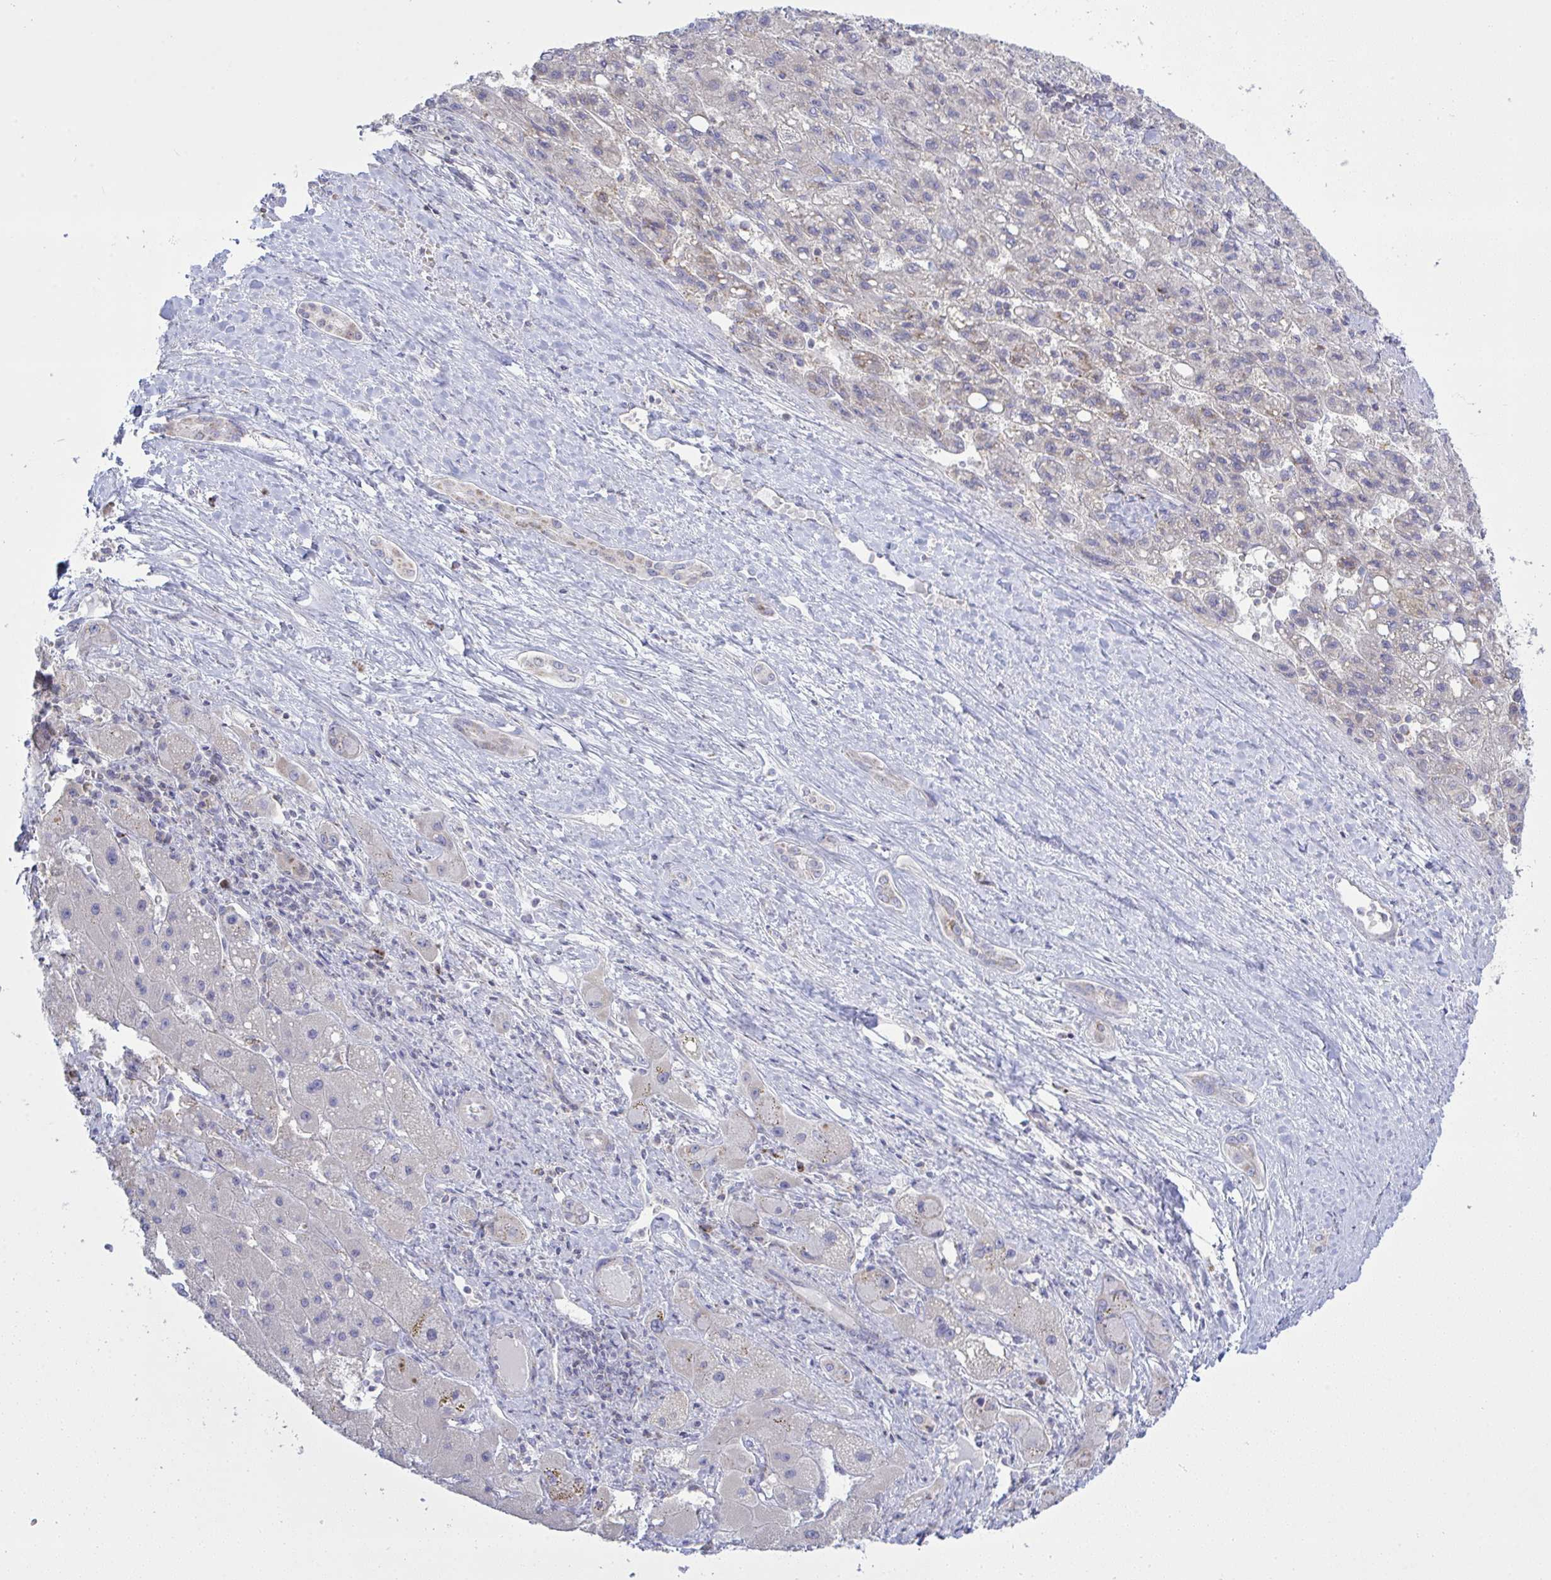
{"staining": {"intensity": "weak", "quantity": "<25%", "location": "cytoplasmic/membranous"}, "tissue": "liver cancer", "cell_type": "Tumor cells", "image_type": "cancer", "snomed": [{"axis": "morphology", "description": "Carcinoma, Hepatocellular, NOS"}, {"axis": "topography", "description": "Liver"}], "caption": "DAB (3,3'-diaminobenzidine) immunohistochemical staining of human liver cancer reveals no significant staining in tumor cells.", "gene": "NDUFA7", "patient": {"sex": "female", "age": 82}}